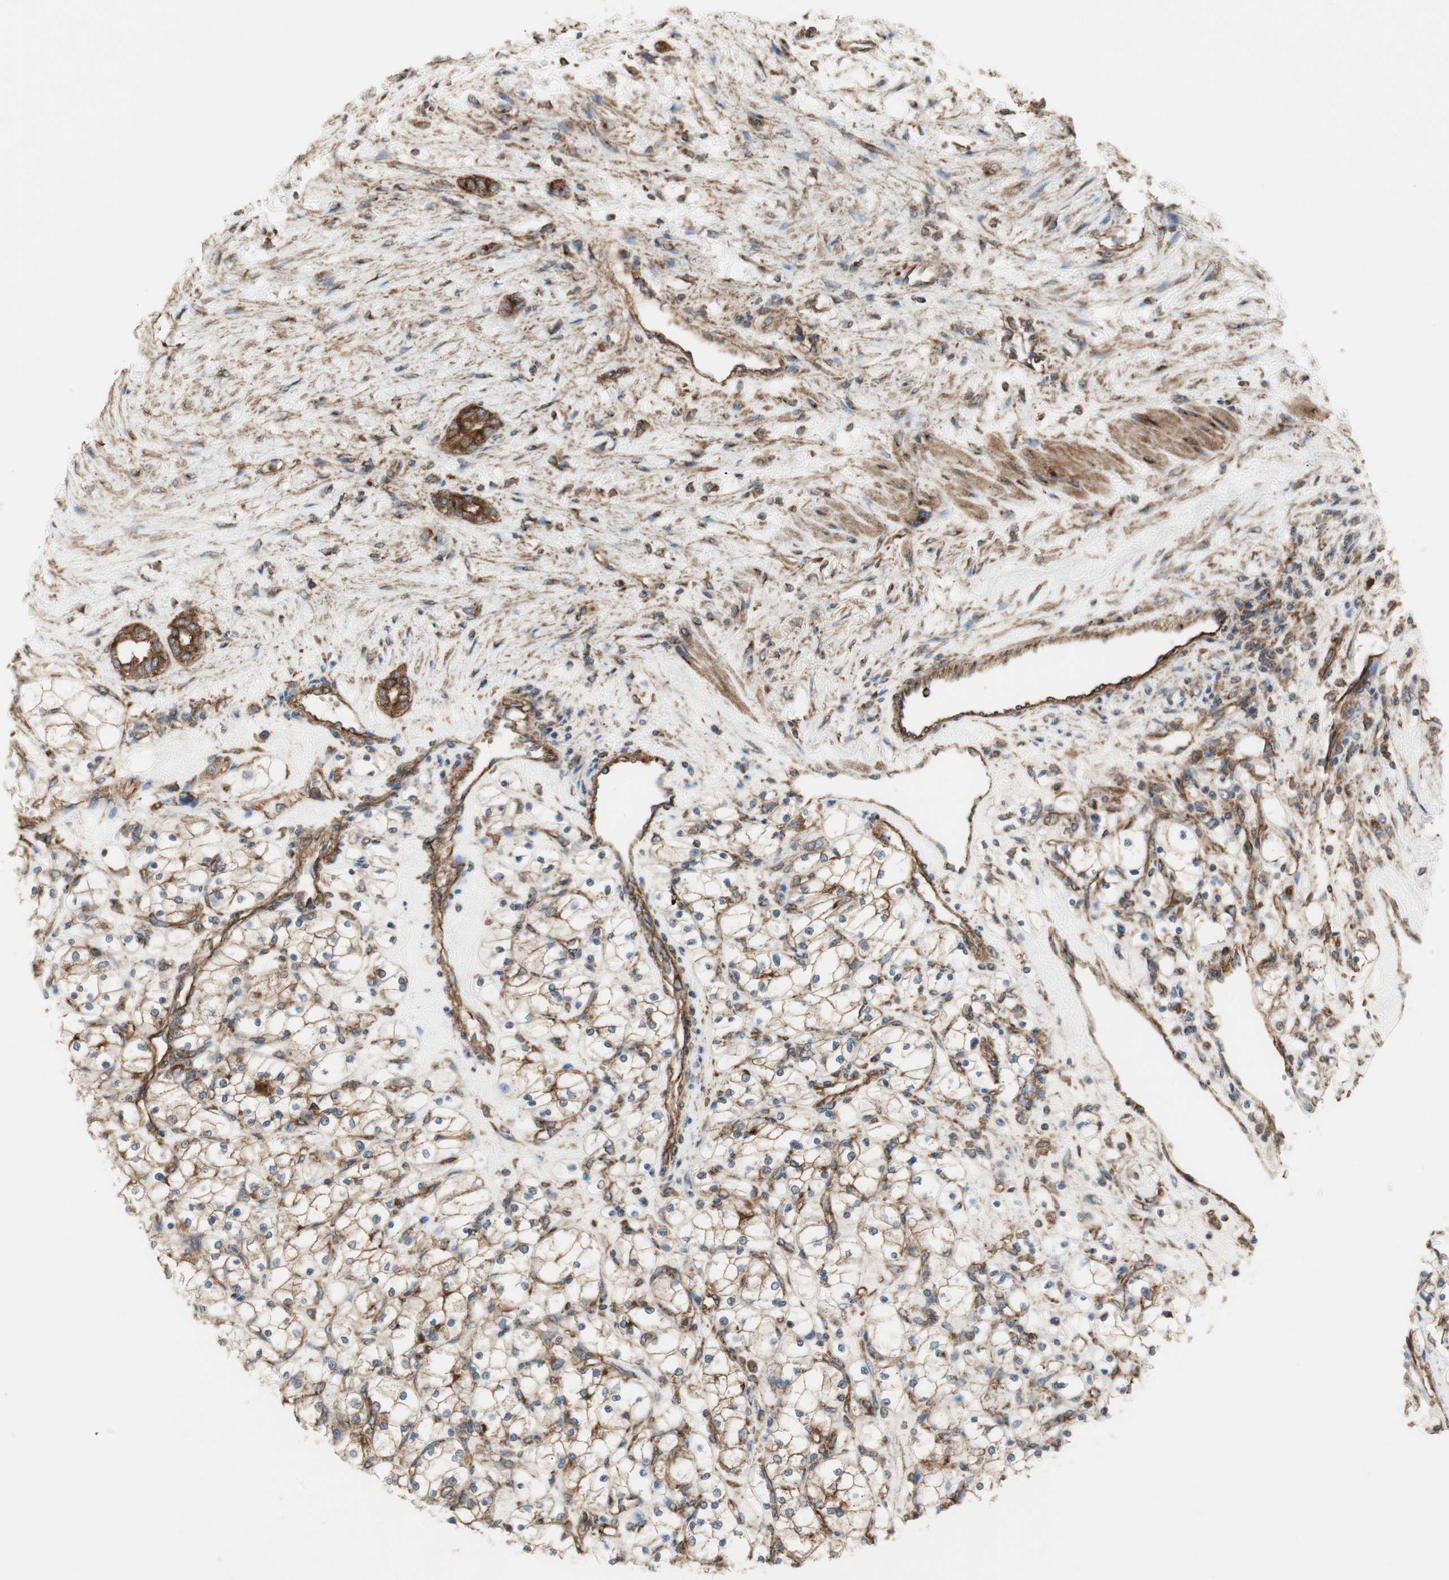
{"staining": {"intensity": "strong", "quantity": ">75%", "location": "cytoplasmic/membranous"}, "tissue": "renal cancer", "cell_type": "Tumor cells", "image_type": "cancer", "snomed": [{"axis": "morphology", "description": "Adenocarcinoma, NOS"}, {"axis": "topography", "description": "Kidney"}], "caption": "Strong cytoplasmic/membranous positivity for a protein is appreciated in about >75% of tumor cells of renal adenocarcinoma using immunohistochemistry.", "gene": "H6PD", "patient": {"sex": "female", "age": 83}}